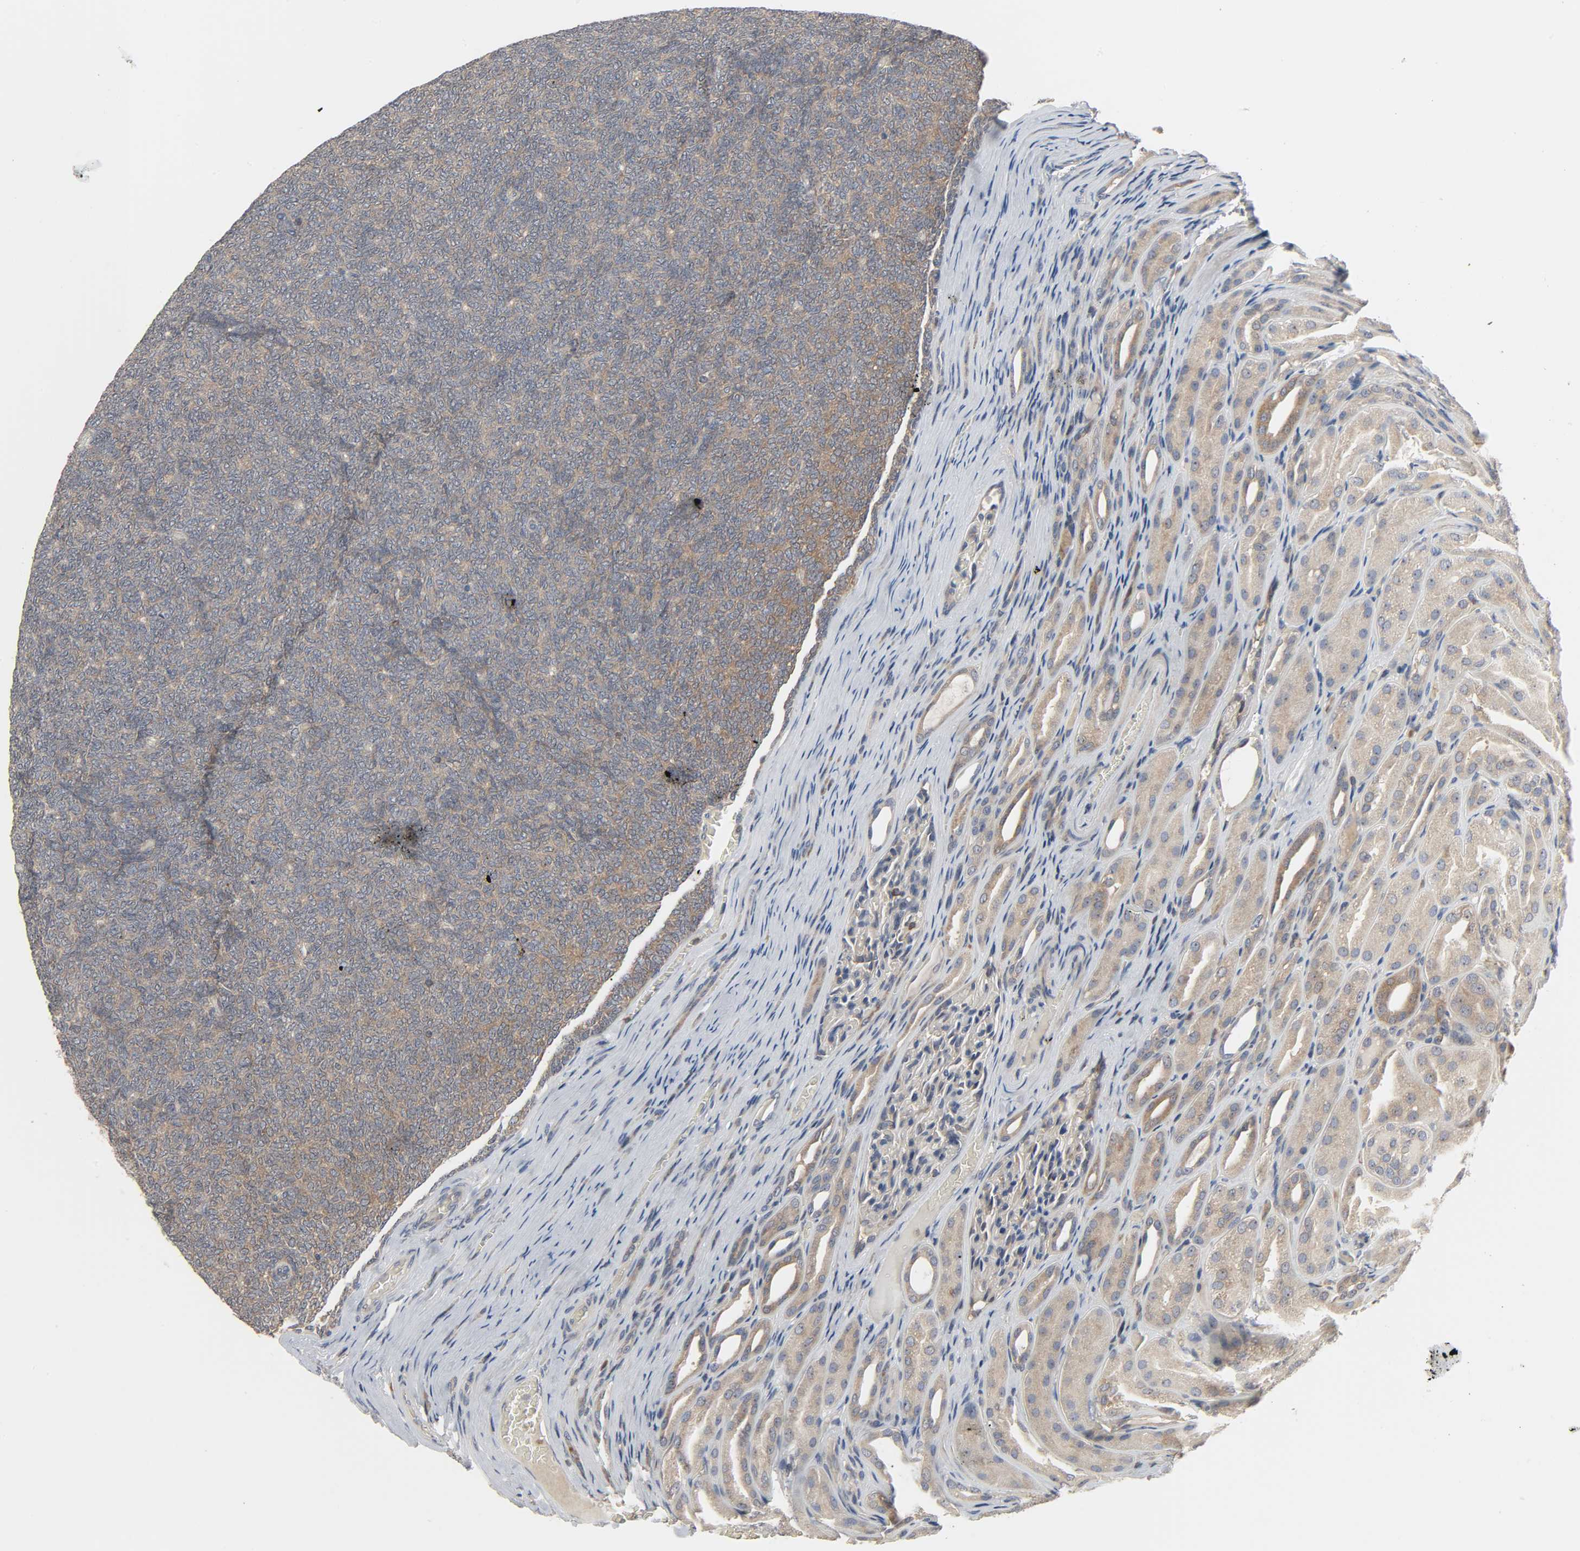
{"staining": {"intensity": "moderate", "quantity": ">75%", "location": "cytoplasmic/membranous"}, "tissue": "renal cancer", "cell_type": "Tumor cells", "image_type": "cancer", "snomed": [{"axis": "morphology", "description": "Neoplasm, malignant, NOS"}, {"axis": "topography", "description": "Kidney"}], "caption": "Protein analysis of renal cancer tissue shows moderate cytoplasmic/membranous positivity in approximately >75% of tumor cells.", "gene": "PLEKHA2", "patient": {"sex": "male", "age": 28}}